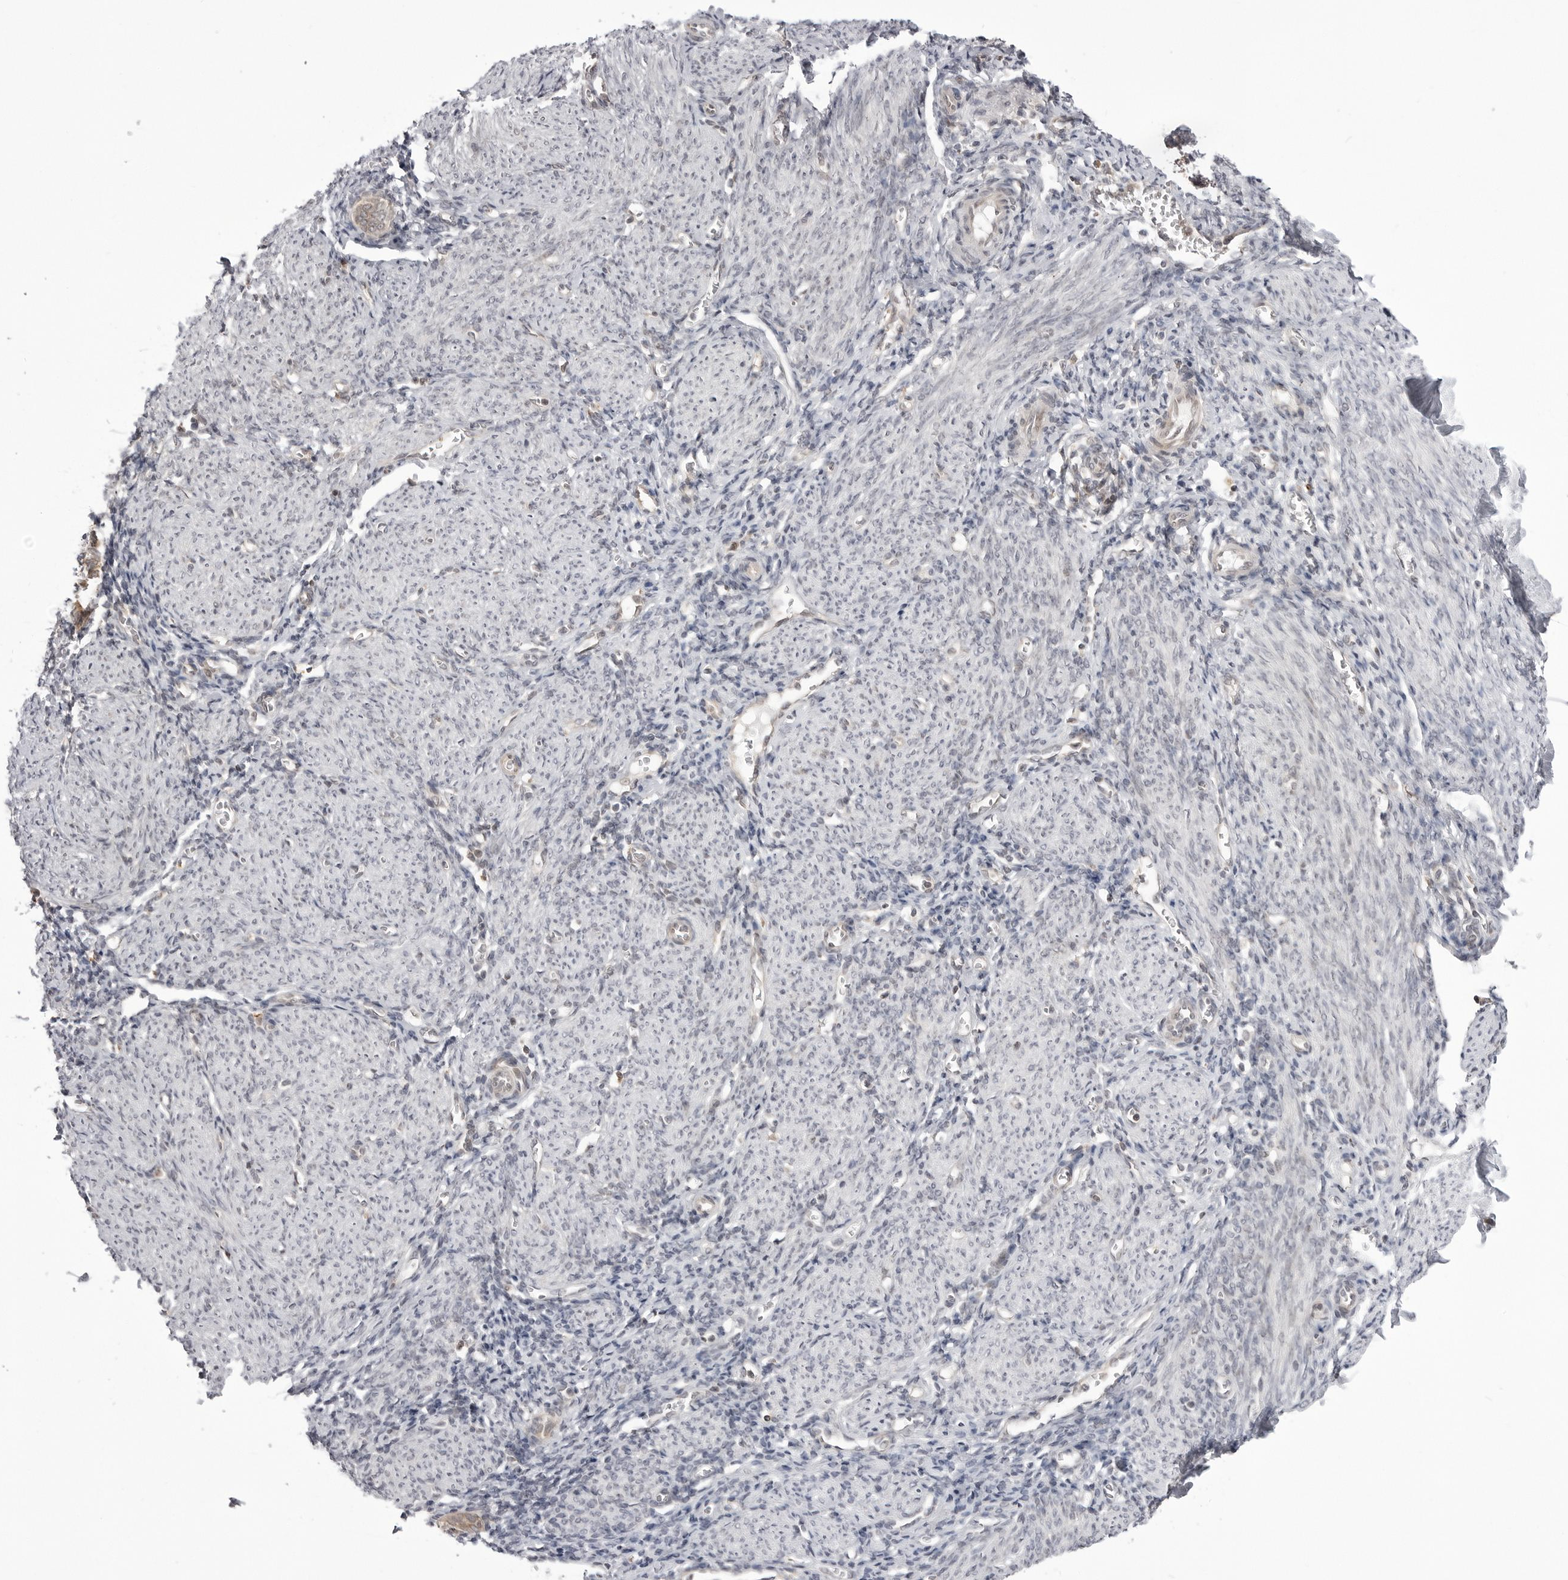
{"staining": {"intensity": "negative", "quantity": "none", "location": "none"}, "tissue": "endometrium", "cell_type": "Cells in endometrial stroma", "image_type": "normal", "snomed": [{"axis": "morphology", "description": "Normal tissue, NOS"}, {"axis": "morphology", "description": "Adenocarcinoma, NOS"}, {"axis": "topography", "description": "Endometrium"}], "caption": "Immunohistochemistry (IHC) histopathology image of unremarkable endometrium: human endometrium stained with DAB (3,3'-diaminobenzidine) demonstrates no significant protein staining in cells in endometrial stroma. The staining was performed using DAB (3,3'-diaminobenzidine) to visualize the protein expression in brown, while the nuclei were stained in blue with hematoxylin (Magnification: 20x).", "gene": "PTK2B", "patient": {"sex": "female", "age": 57}}